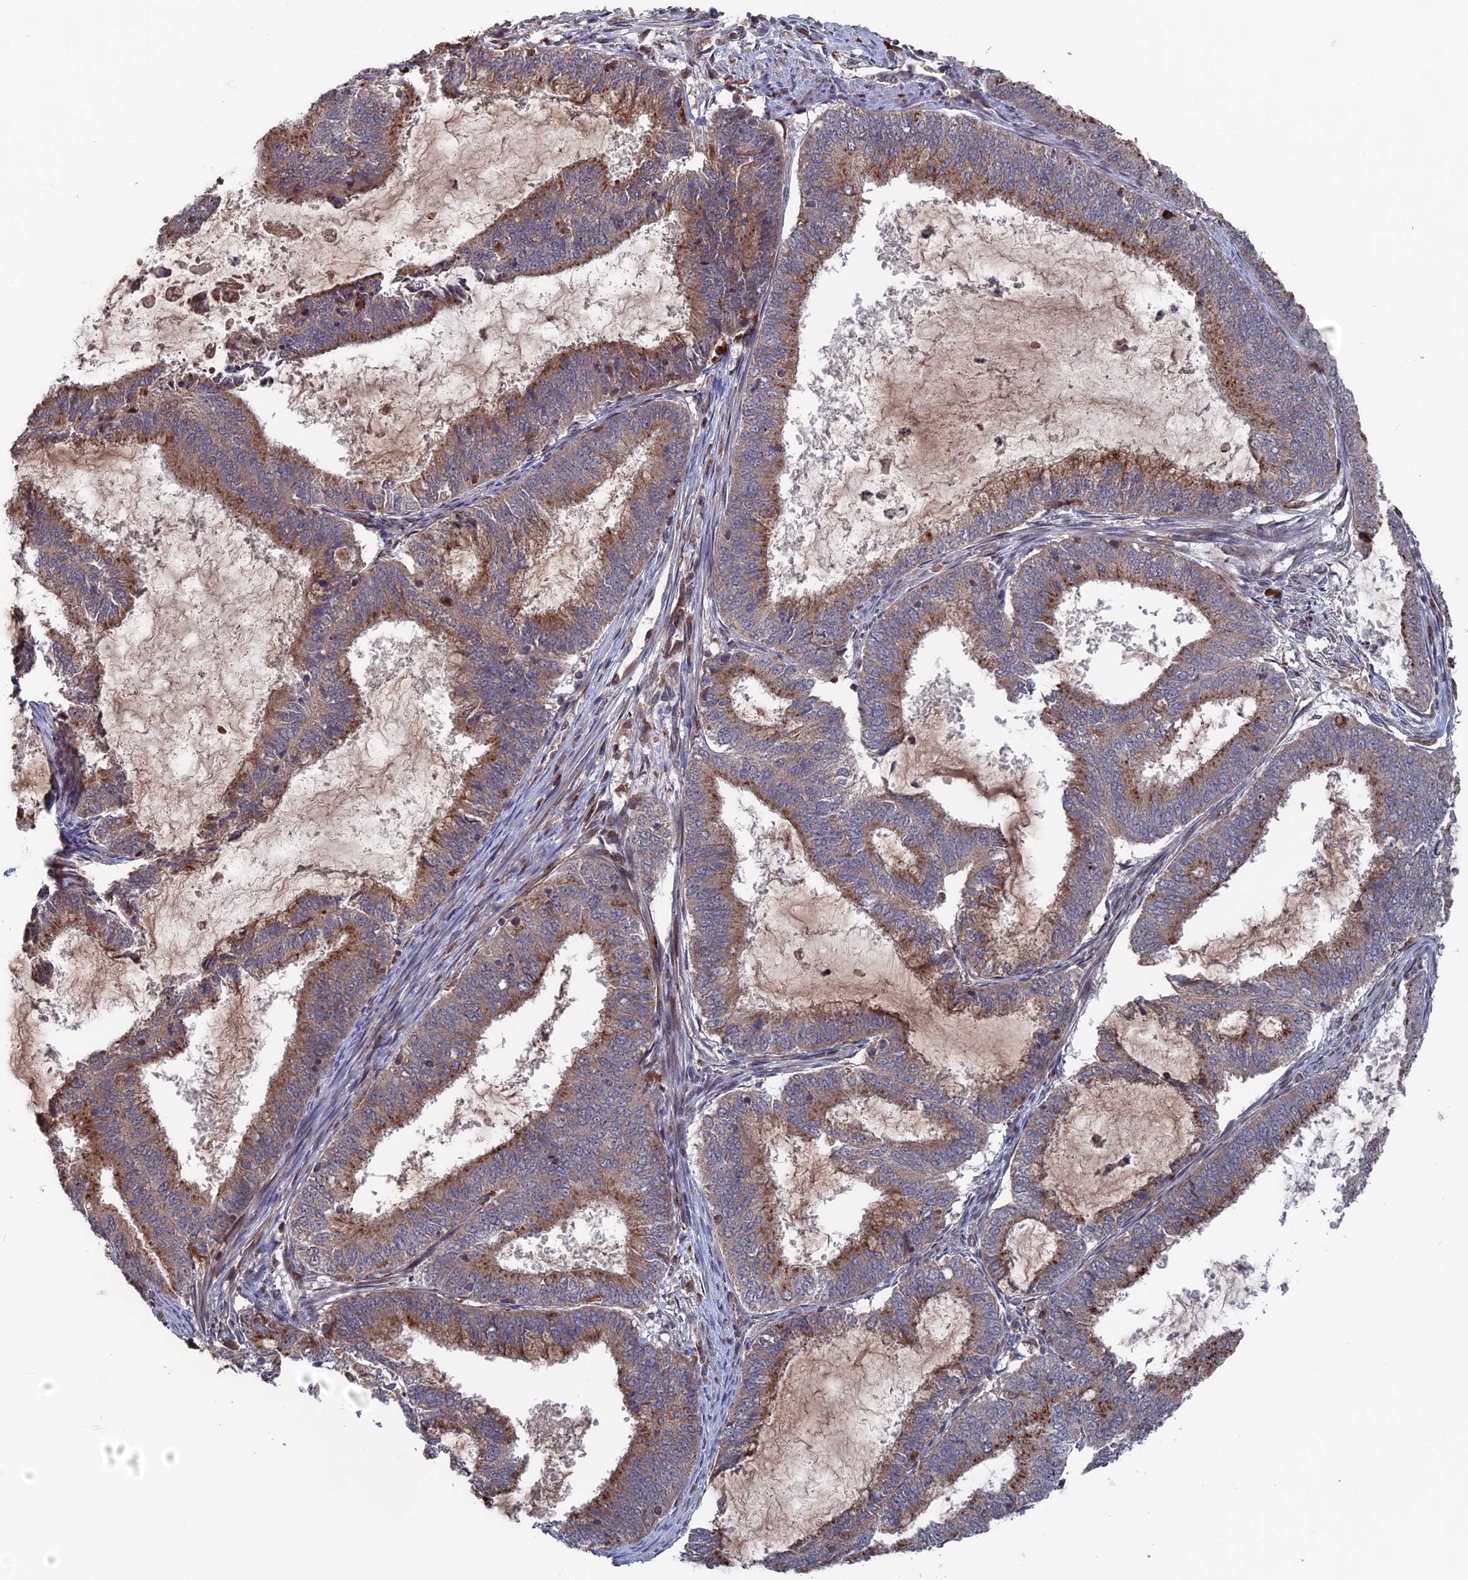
{"staining": {"intensity": "weak", "quantity": "25%-75%", "location": "cytoplasmic/membranous"}, "tissue": "endometrial cancer", "cell_type": "Tumor cells", "image_type": "cancer", "snomed": [{"axis": "morphology", "description": "Adenocarcinoma, NOS"}, {"axis": "topography", "description": "Endometrium"}], "caption": "Immunohistochemical staining of endometrial cancer (adenocarcinoma) exhibits low levels of weak cytoplasmic/membranous protein staining in approximately 25%-75% of tumor cells. The staining was performed using DAB (3,3'-diaminobenzidine) to visualize the protein expression in brown, while the nuclei were stained in blue with hematoxylin (Magnification: 20x).", "gene": "PLA2G15", "patient": {"sex": "female", "age": 51}}